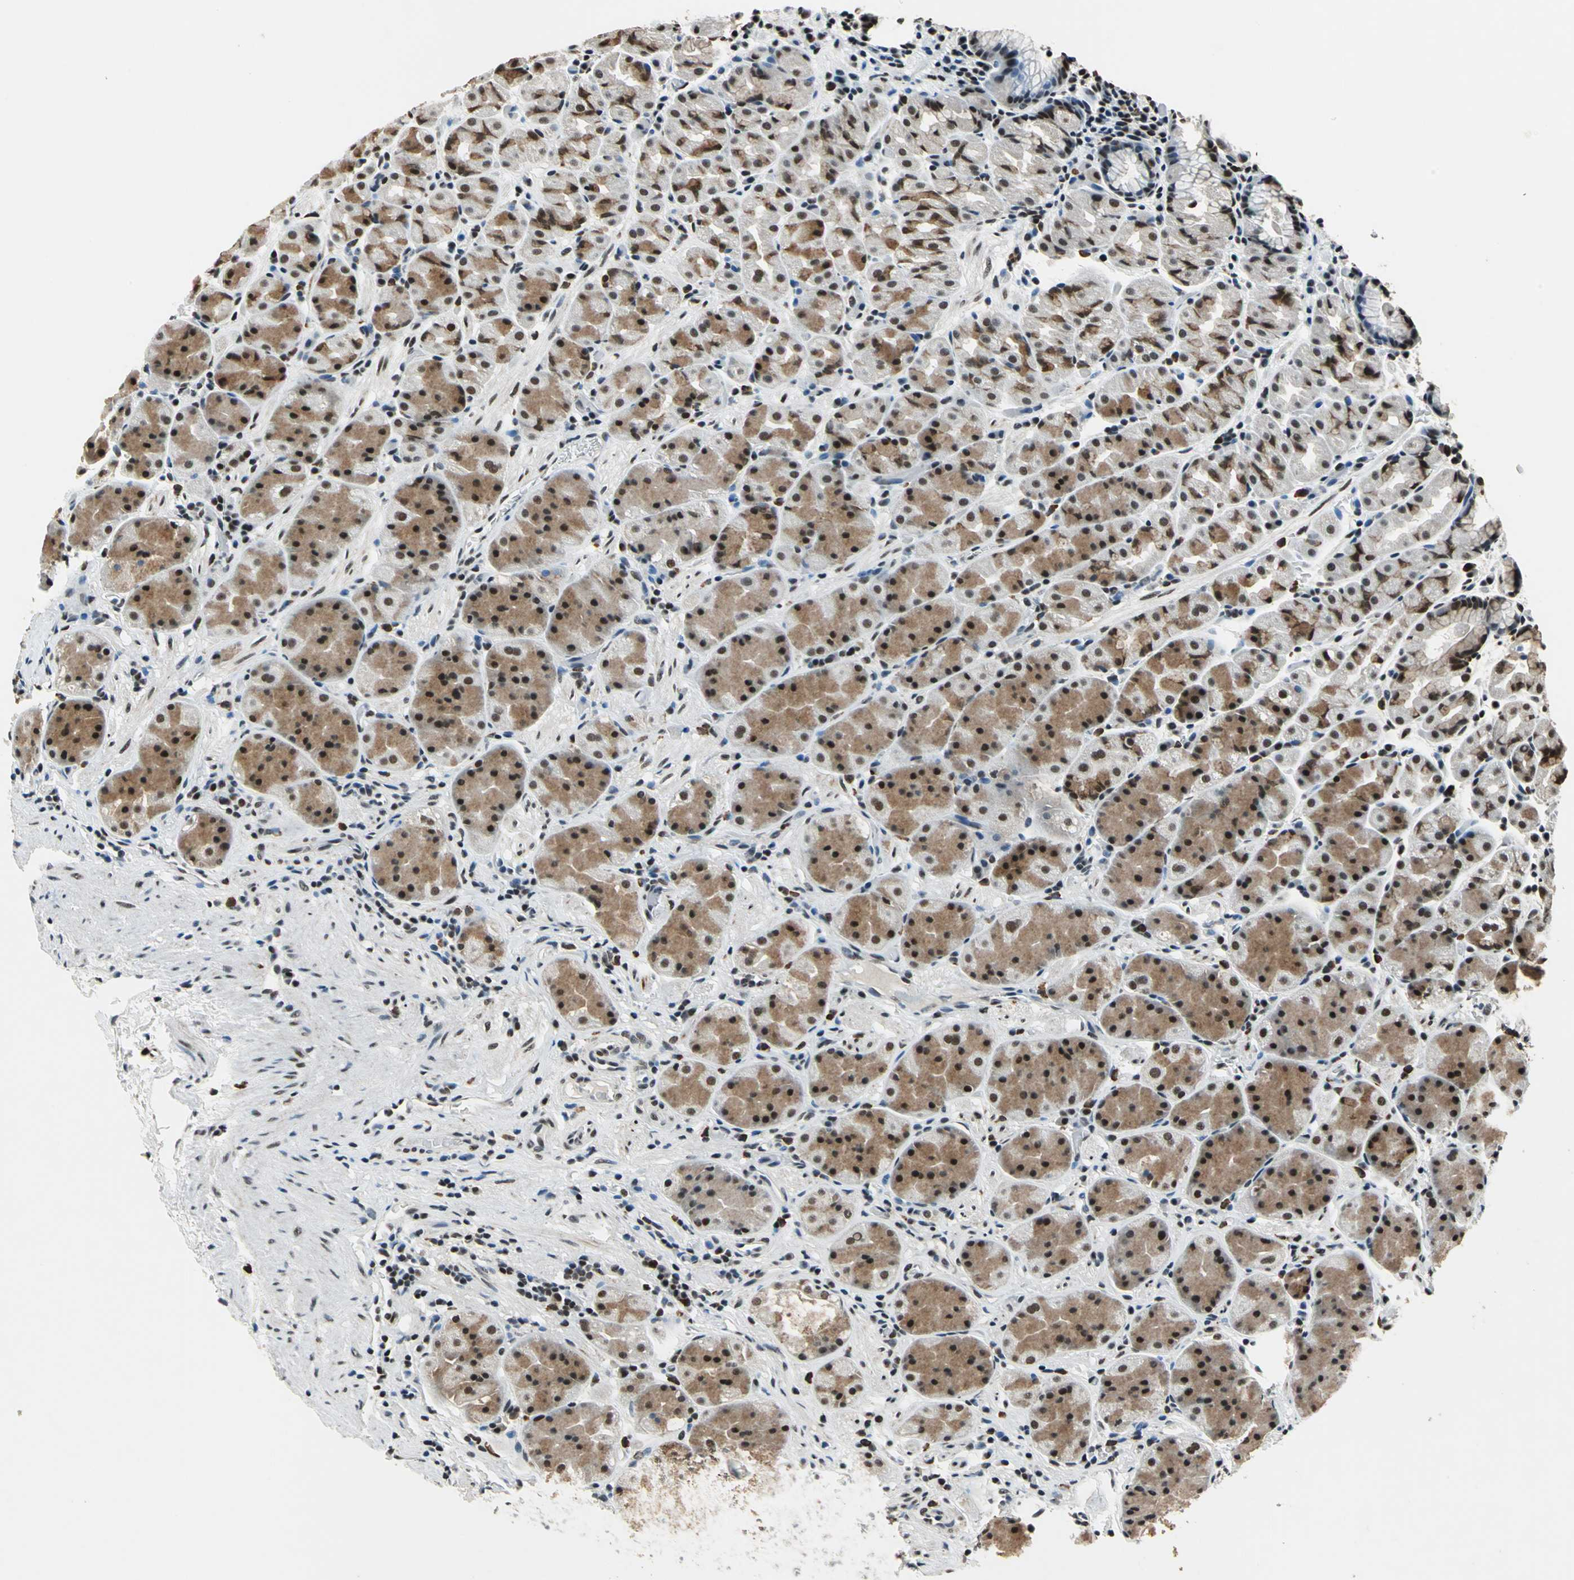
{"staining": {"intensity": "strong", "quantity": ">75%", "location": "cytoplasmic/membranous,nuclear"}, "tissue": "stomach", "cell_type": "Glandular cells", "image_type": "normal", "snomed": [{"axis": "morphology", "description": "Normal tissue, NOS"}, {"axis": "topography", "description": "Stomach, lower"}], "caption": "DAB (3,3'-diaminobenzidine) immunohistochemical staining of normal stomach shows strong cytoplasmic/membranous,nuclear protein positivity in about >75% of glandular cells.", "gene": "BCLAF1", "patient": {"sex": "male", "age": 56}}